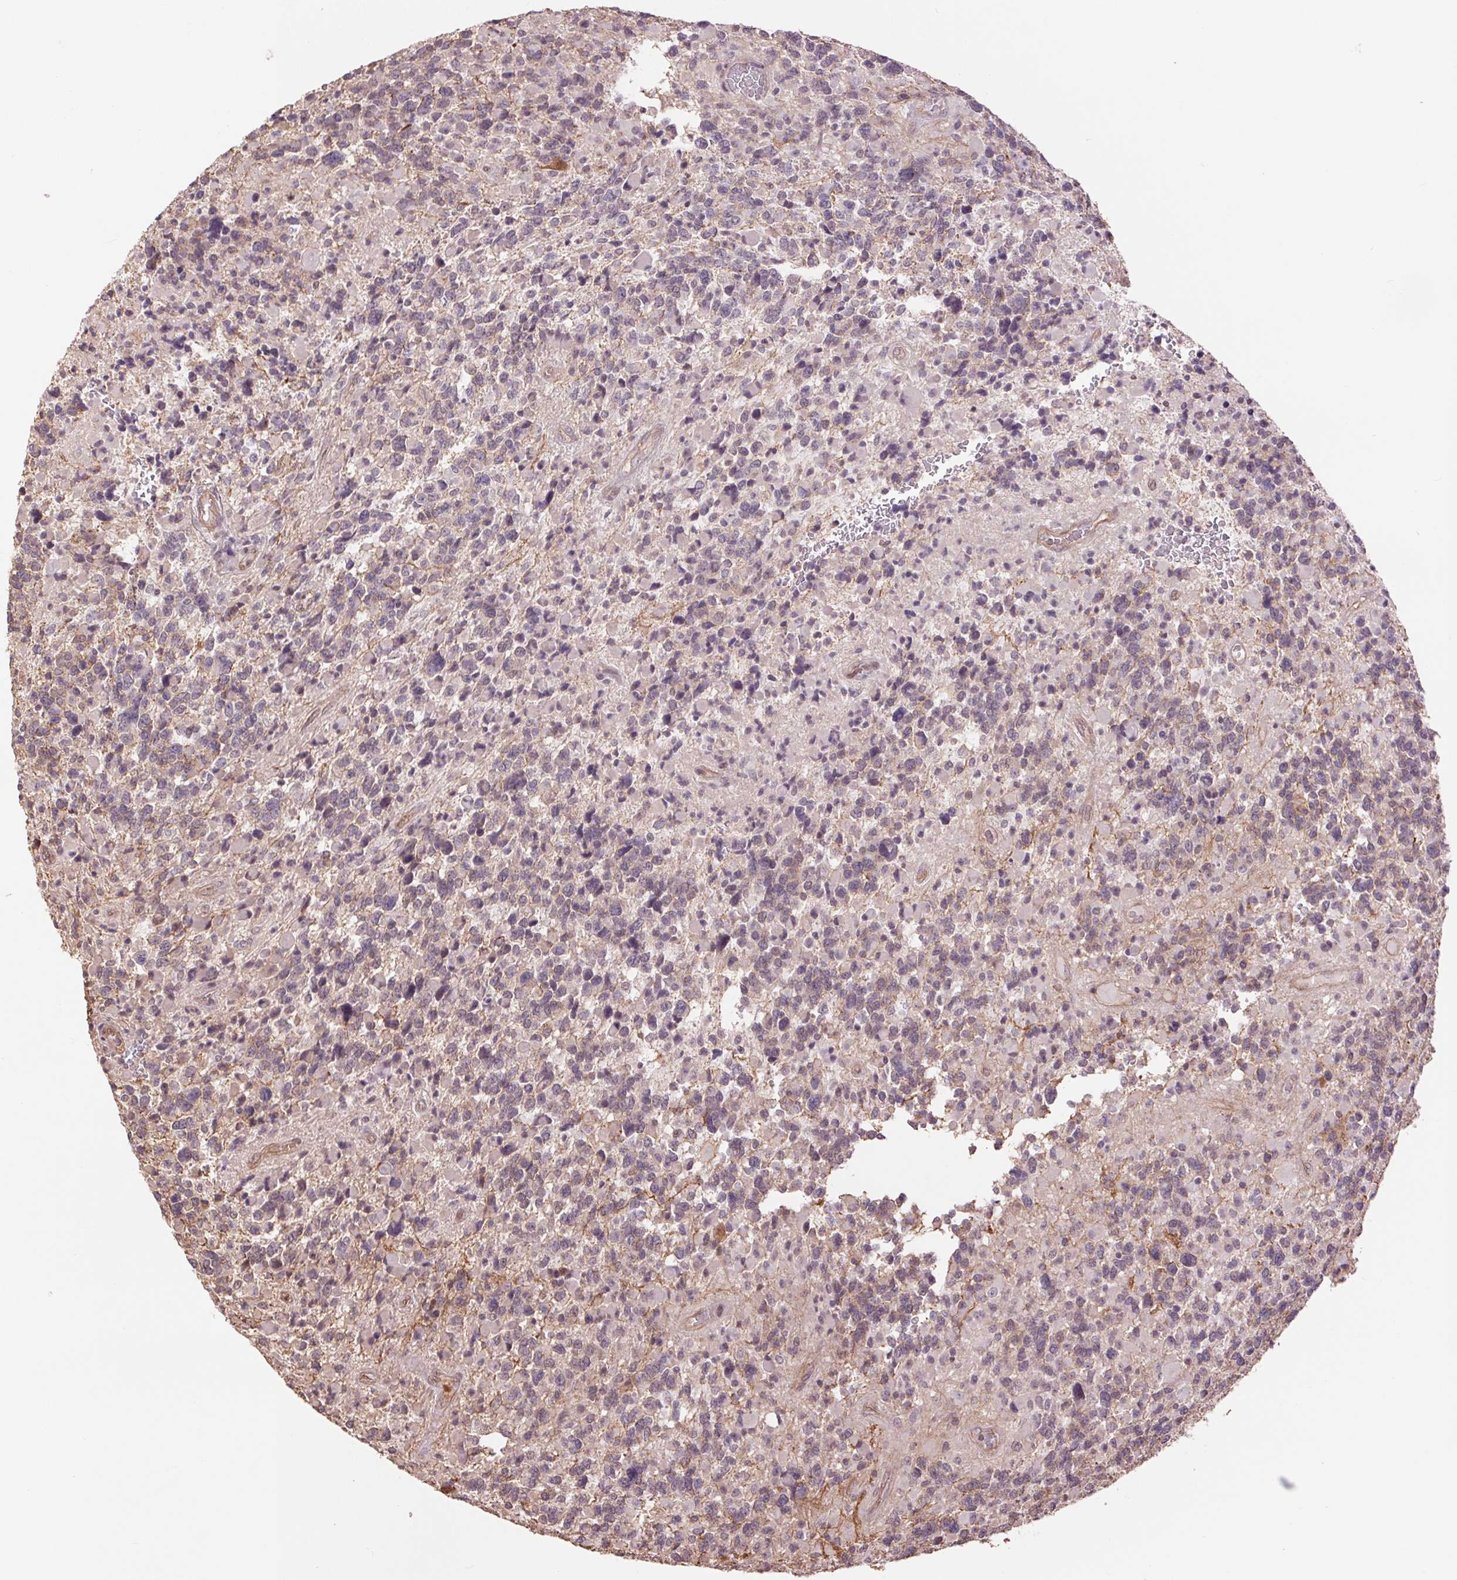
{"staining": {"intensity": "negative", "quantity": "none", "location": "none"}, "tissue": "glioma", "cell_type": "Tumor cells", "image_type": "cancer", "snomed": [{"axis": "morphology", "description": "Glioma, malignant, High grade"}, {"axis": "topography", "description": "Brain"}], "caption": "This is a micrograph of immunohistochemistry (IHC) staining of malignant glioma (high-grade), which shows no positivity in tumor cells. (Brightfield microscopy of DAB (3,3'-diaminobenzidine) IHC at high magnification).", "gene": "PALM", "patient": {"sex": "female", "age": 40}}